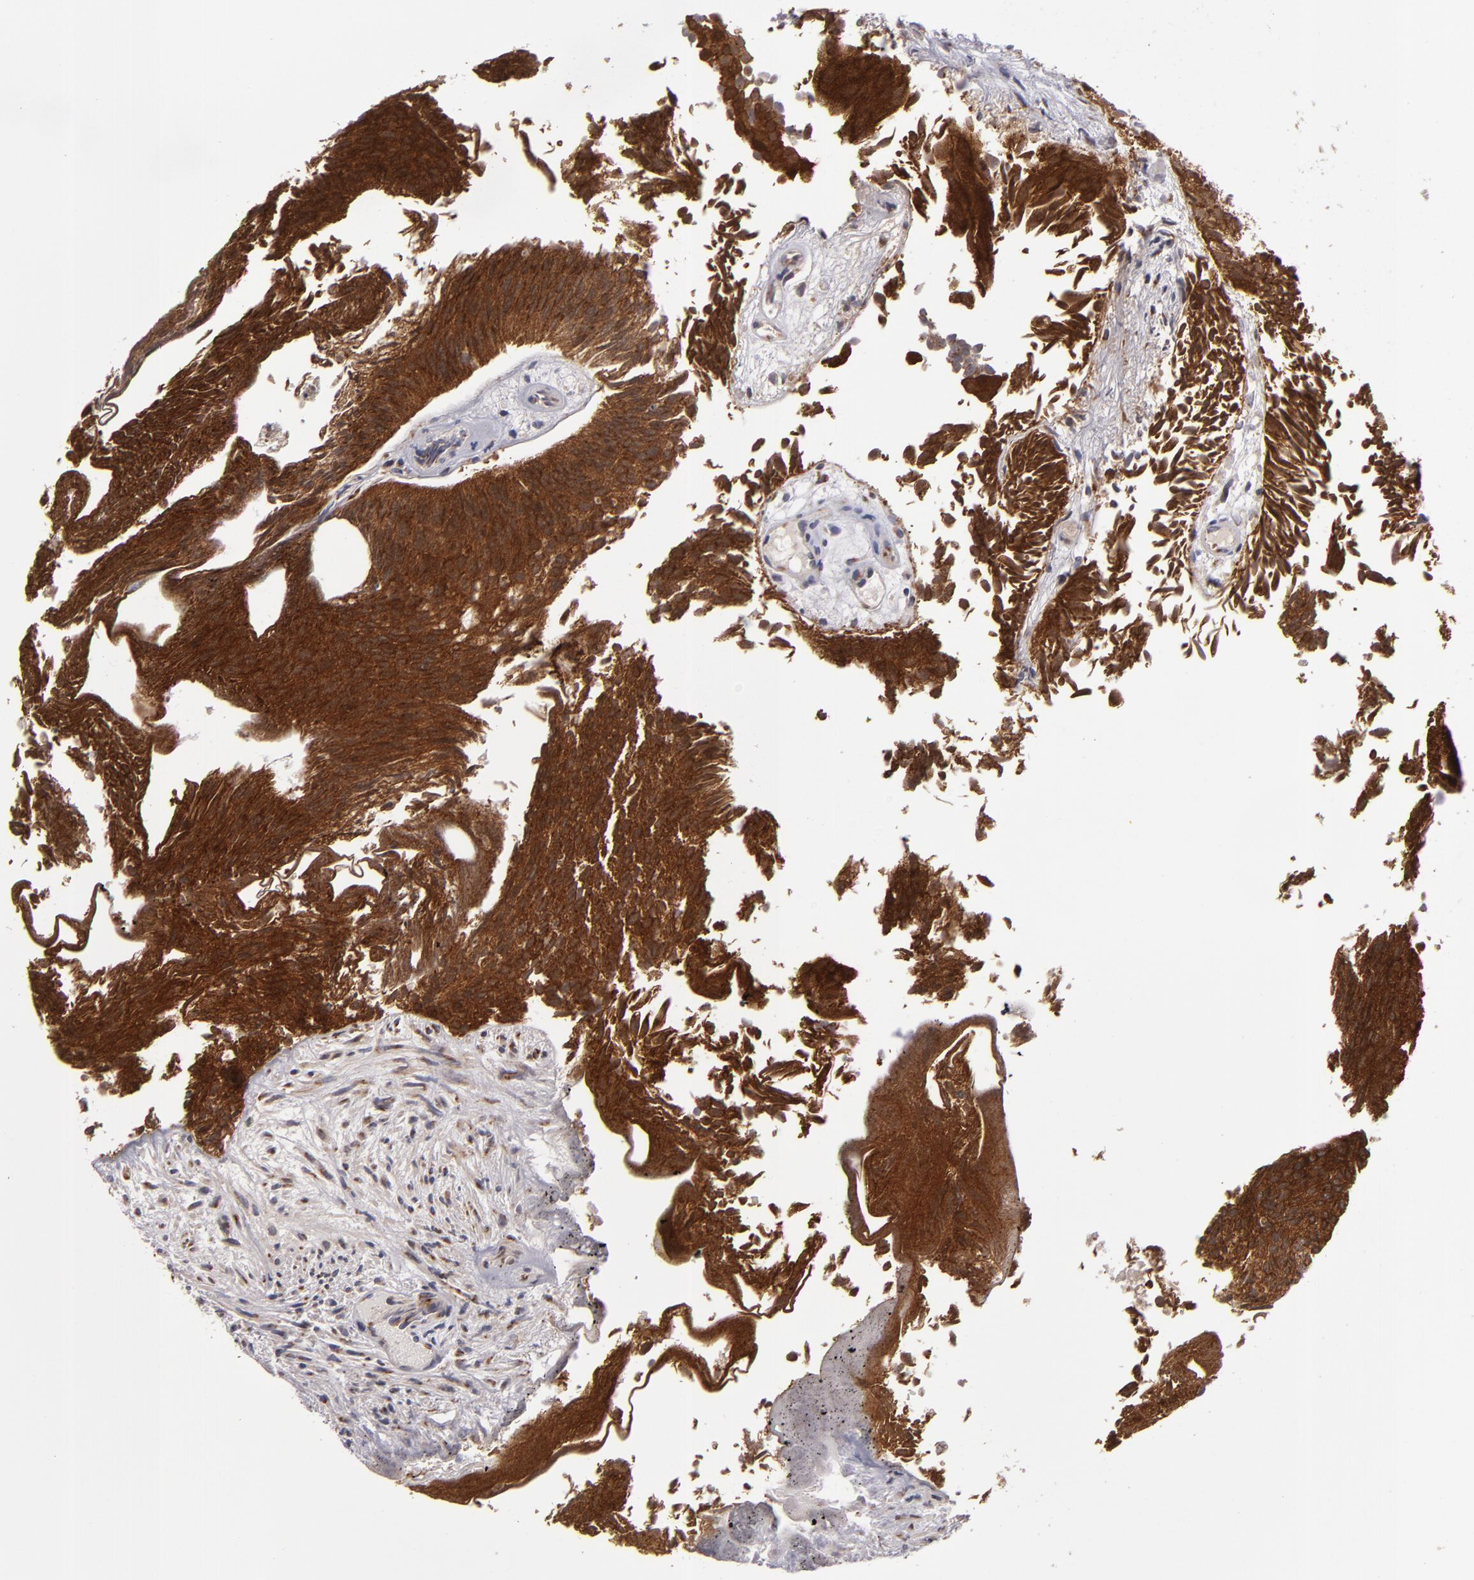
{"staining": {"intensity": "strong", "quantity": ">75%", "location": "cytoplasmic/membranous"}, "tissue": "urothelial cancer", "cell_type": "Tumor cells", "image_type": "cancer", "snomed": [{"axis": "morphology", "description": "Urothelial carcinoma, Low grade"}, {"axis": "topography", "description": "Urinary bladder"}], "caption": "Immunohistochemistry micrograph of human low-grade urothelial carcinoma stained for a protein (brown), which displays high levels of strong cytoplasmic/membranous expression in about >75% of tumor cells.", "gene": "SH2D4A", "patient": {"sex": "male", "age": 84}}